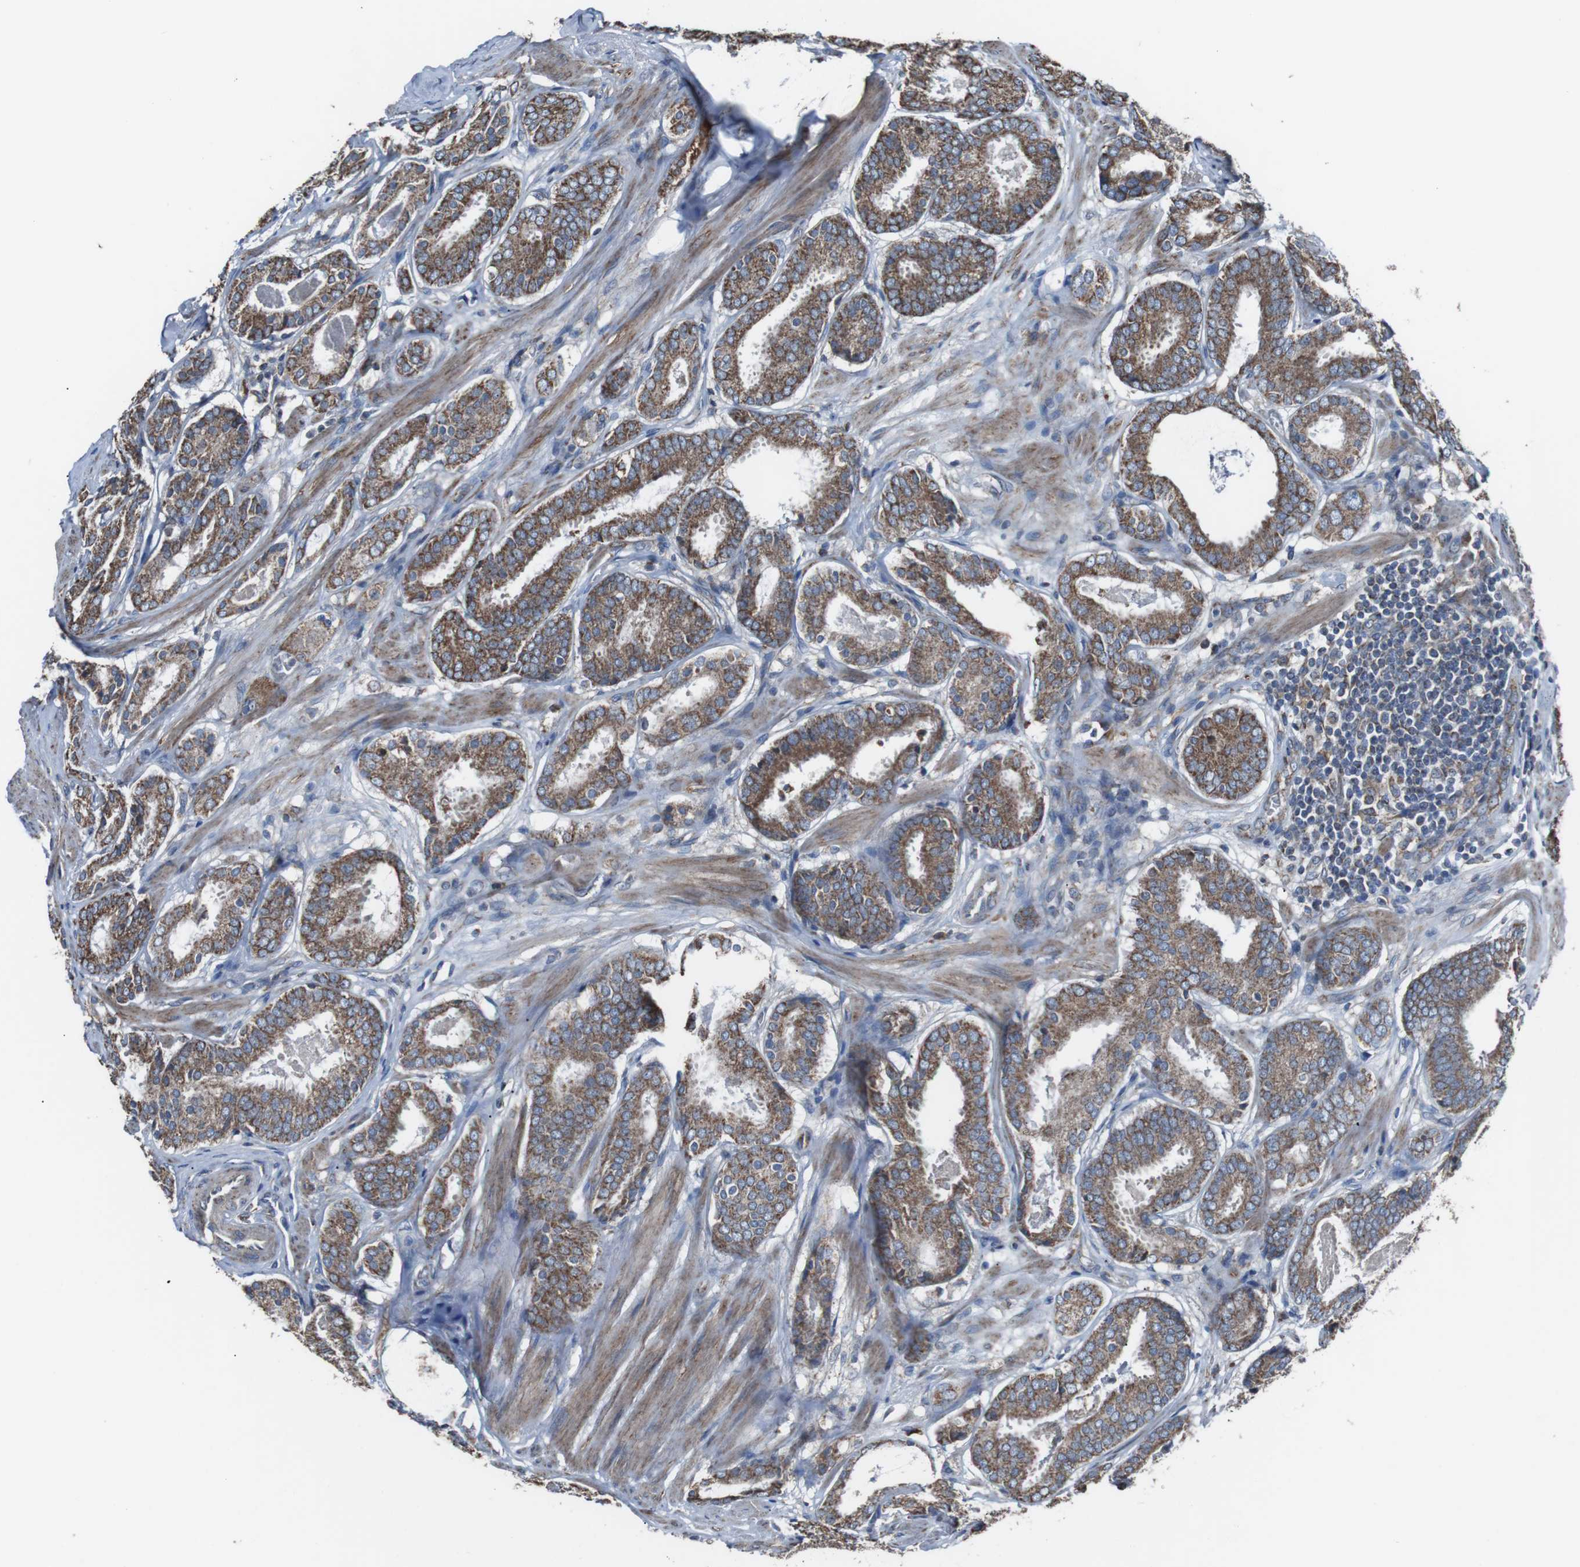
{"staining": {"intensity": "moderate", "quantity": ">75%", "location": "cytoplasmic/membranous"}, "tissue": "prostate cancer", "cell_type": "Tumor cells", "image_type": "cancer", "snomed": [{"axis": "morphology", "description": "Adenocarcinoma, Low grade"}, {"axis": "topography", "description": "Prostate"}], "caption": "High-magnification brightfield microscopy of prostate cancer stained with DAB (3,3'-diaminobenzidine) (brown) and counterstained with hematoxylin (blue). tumor cells exhibit moderate cytoplasmic/membranous expression is appreciated in approximately>75% of cells.", "gene": "CISD2", "patient": {"sex": "male", "age": 69}}